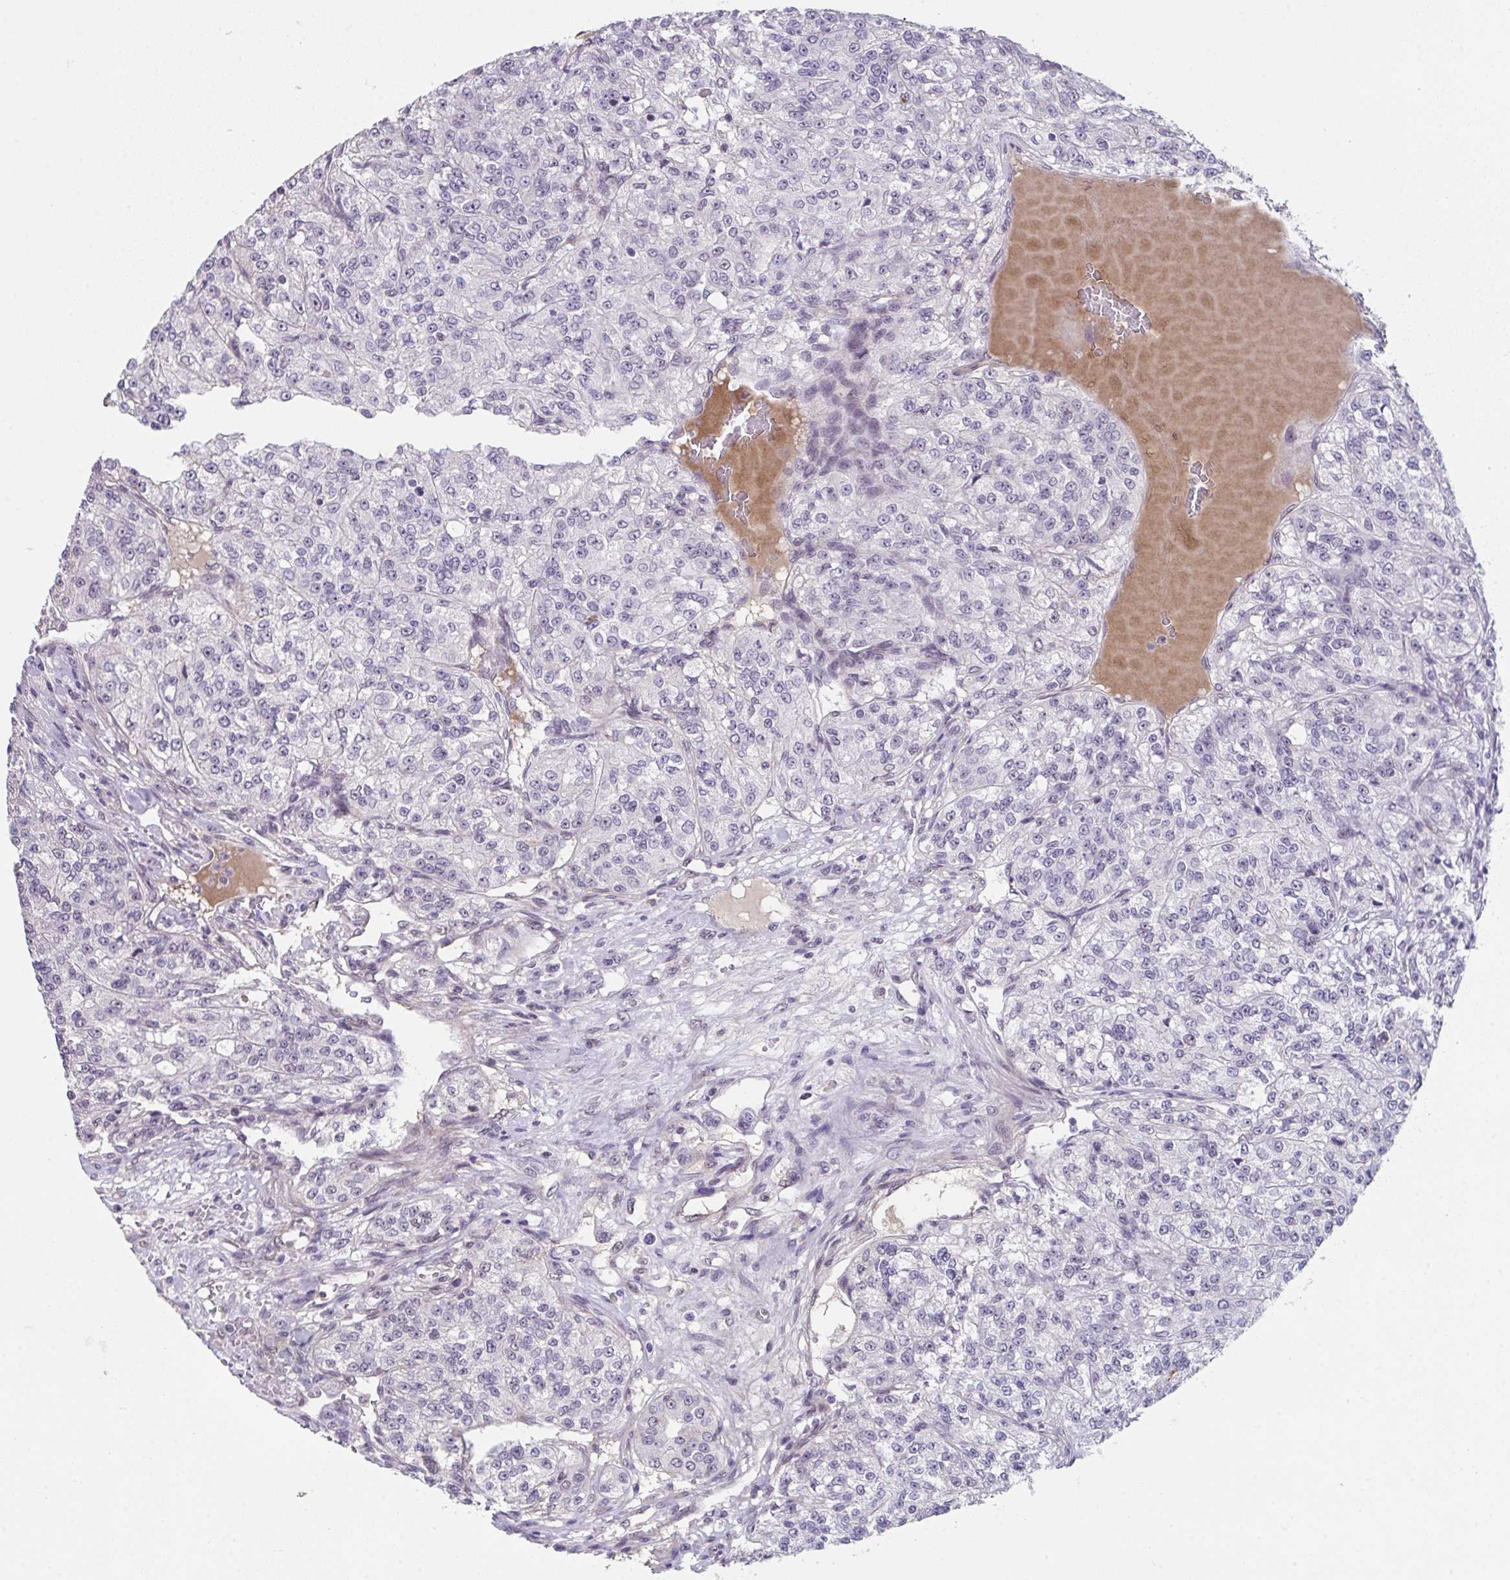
{"staining": {"intensity": "negative", "quantity": "none", "location": "none"}, "tissue": "renal cancer", "cell_type": "Tumor cells", "image_type": "cancer", "snomed": [{"axis": "morphology", "description": "Adenocarcinoma, NOS"}, {"axis": "topography", "description": "Kidney"}], "caption": "The photomicrograph demonstrates no staining of tumor cells in renal cancer (adenocarcinoma).", "gene": "RBBP6", "patient": {"sex": "female", "age": 63}}